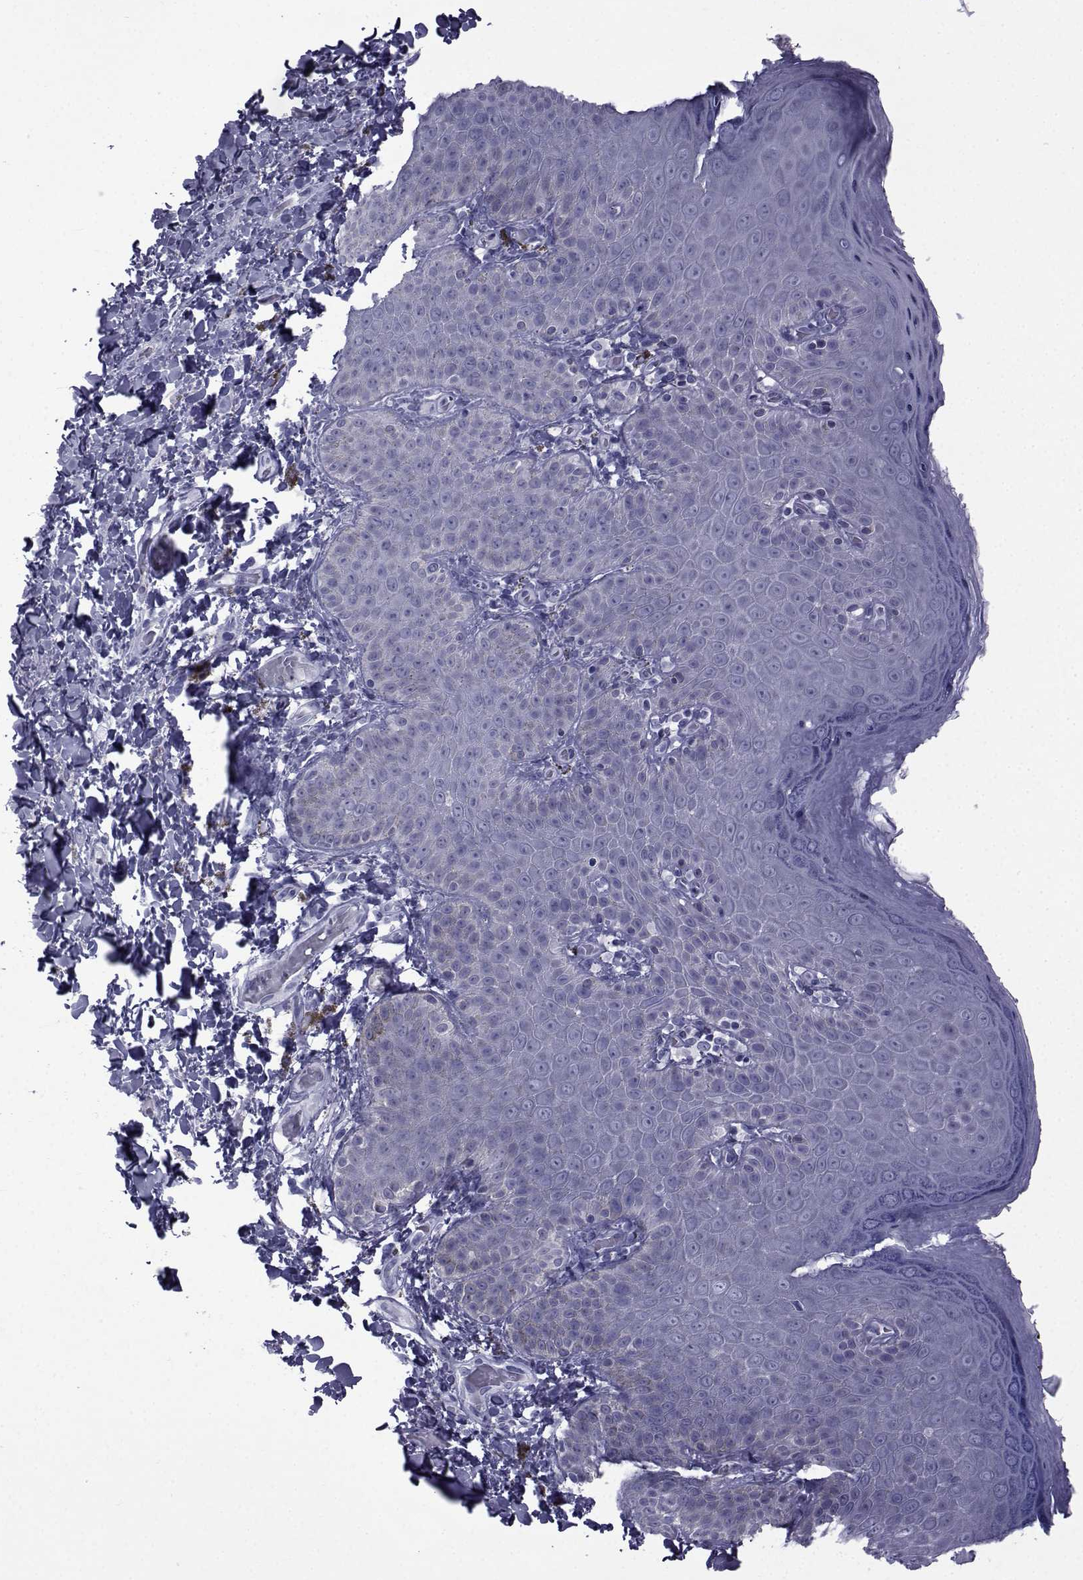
{"staining": {"intensity": "negative", "quantity": "none", "location": "none"}, "tissue": "skin", "cell_type": "Epidermal cells", "image_type": "normal", "snomed": [{"axis": "morphology", "description": "Normal tissue, NOS"}, {"axis": "topography", "description": "Anal"}], "caption": "Immunohistochemistry image of unremarkable skin: skin stained with DAB (3,3'-diaminobenzidine) reveals no significant protein staining in epidermal cells.", "gene": "PDE6G", "patient": {"sex": "male", "age": 53}}